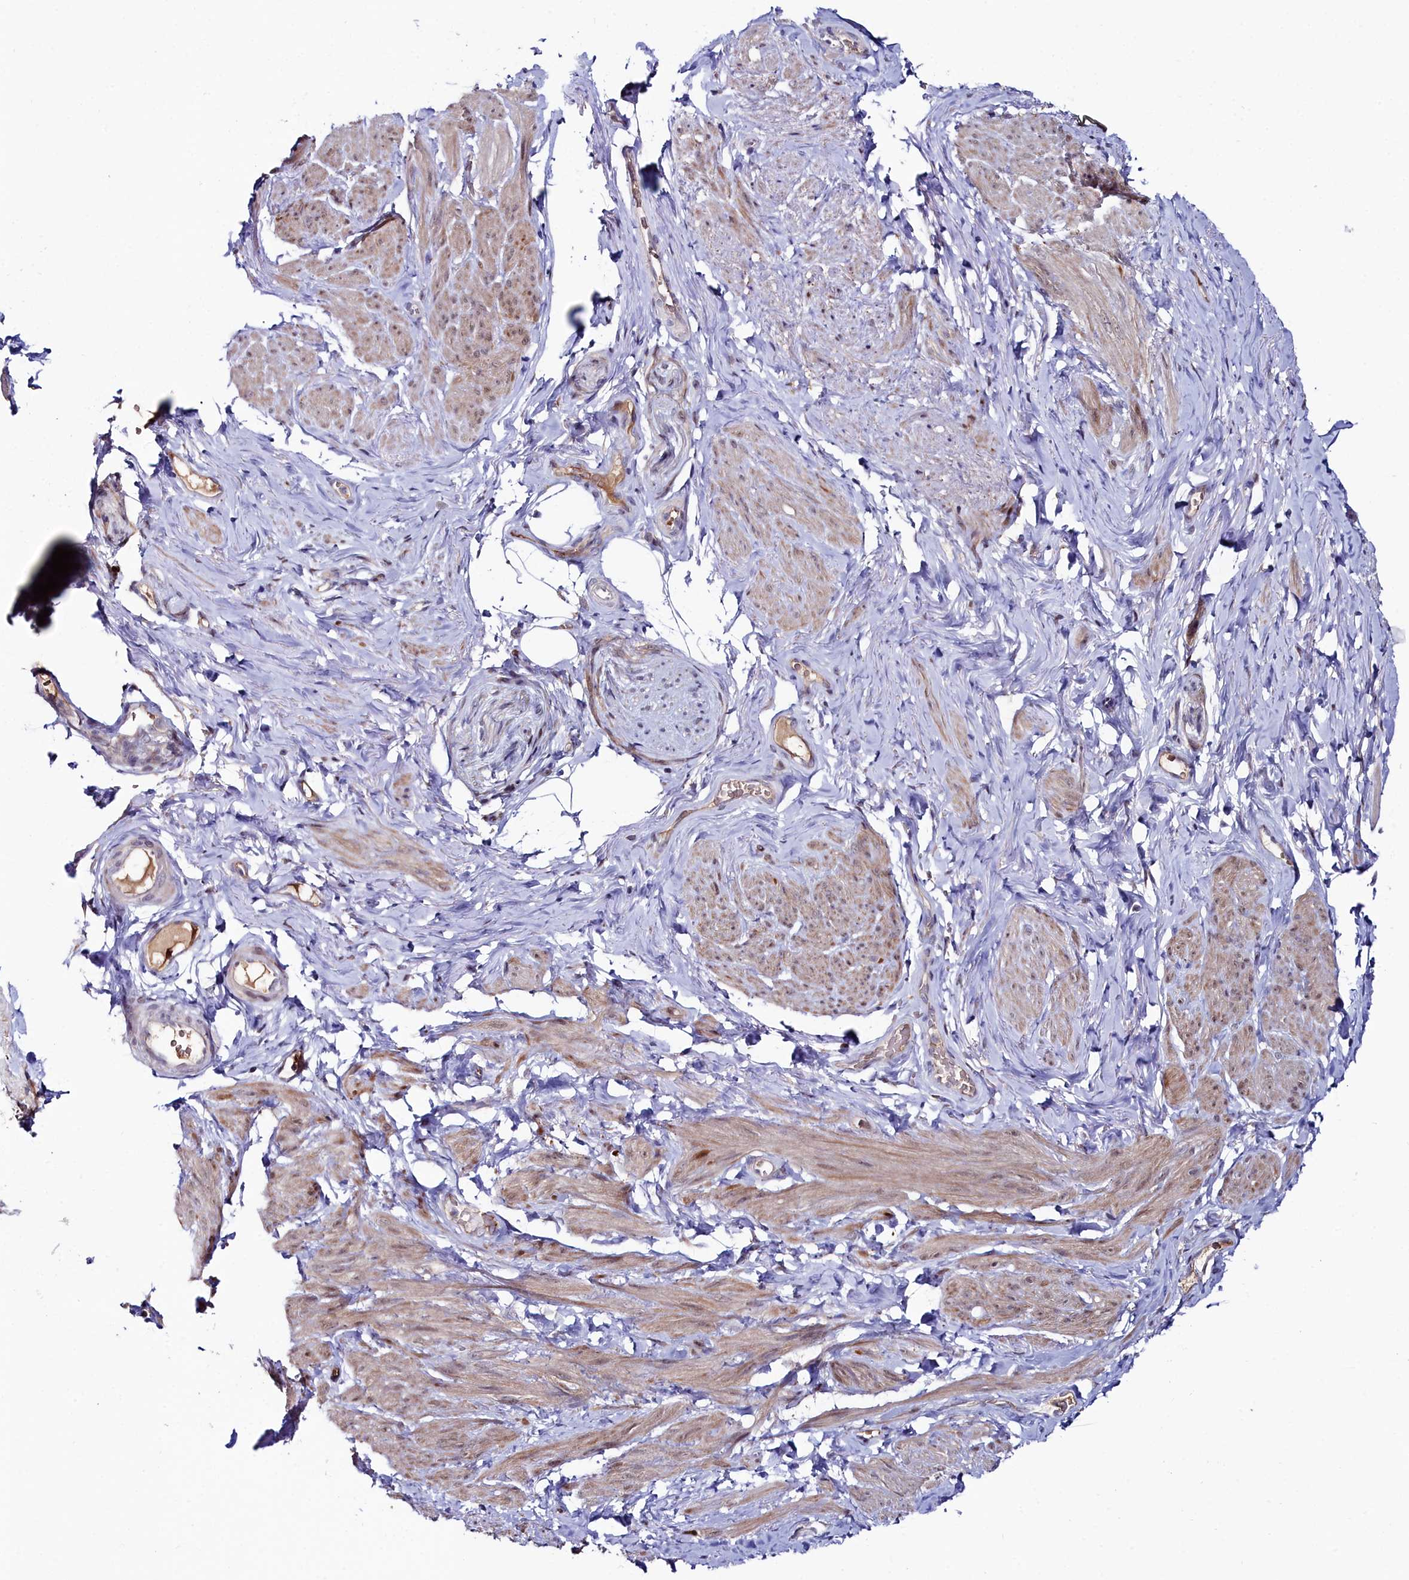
{"staining": {"intensity": "weak", "quantity": "25%-75%", "location": "cytoplasmic/membranous,nuclear"}, "tissue": "smooth muscle", "cell_type": "Smooth muscle cells", "image_type": "normal", "snomed": [{"axis": "morphology", "description": "Normal tissue, NOS"}, {"axis": "topography", "description": "Smooth muscle"}, {"axis": "topography", "description": "Peripheral nerve tissue"}], "caption": "Protein expression analysis of normal smooth muscle exhibits weak cytoplasmic/membranous,nuclear expression in approximately 25%-75% of smooth muscle cells.", "gene": "KCTD18", "patient": {"sex": "male", "age": 69}}